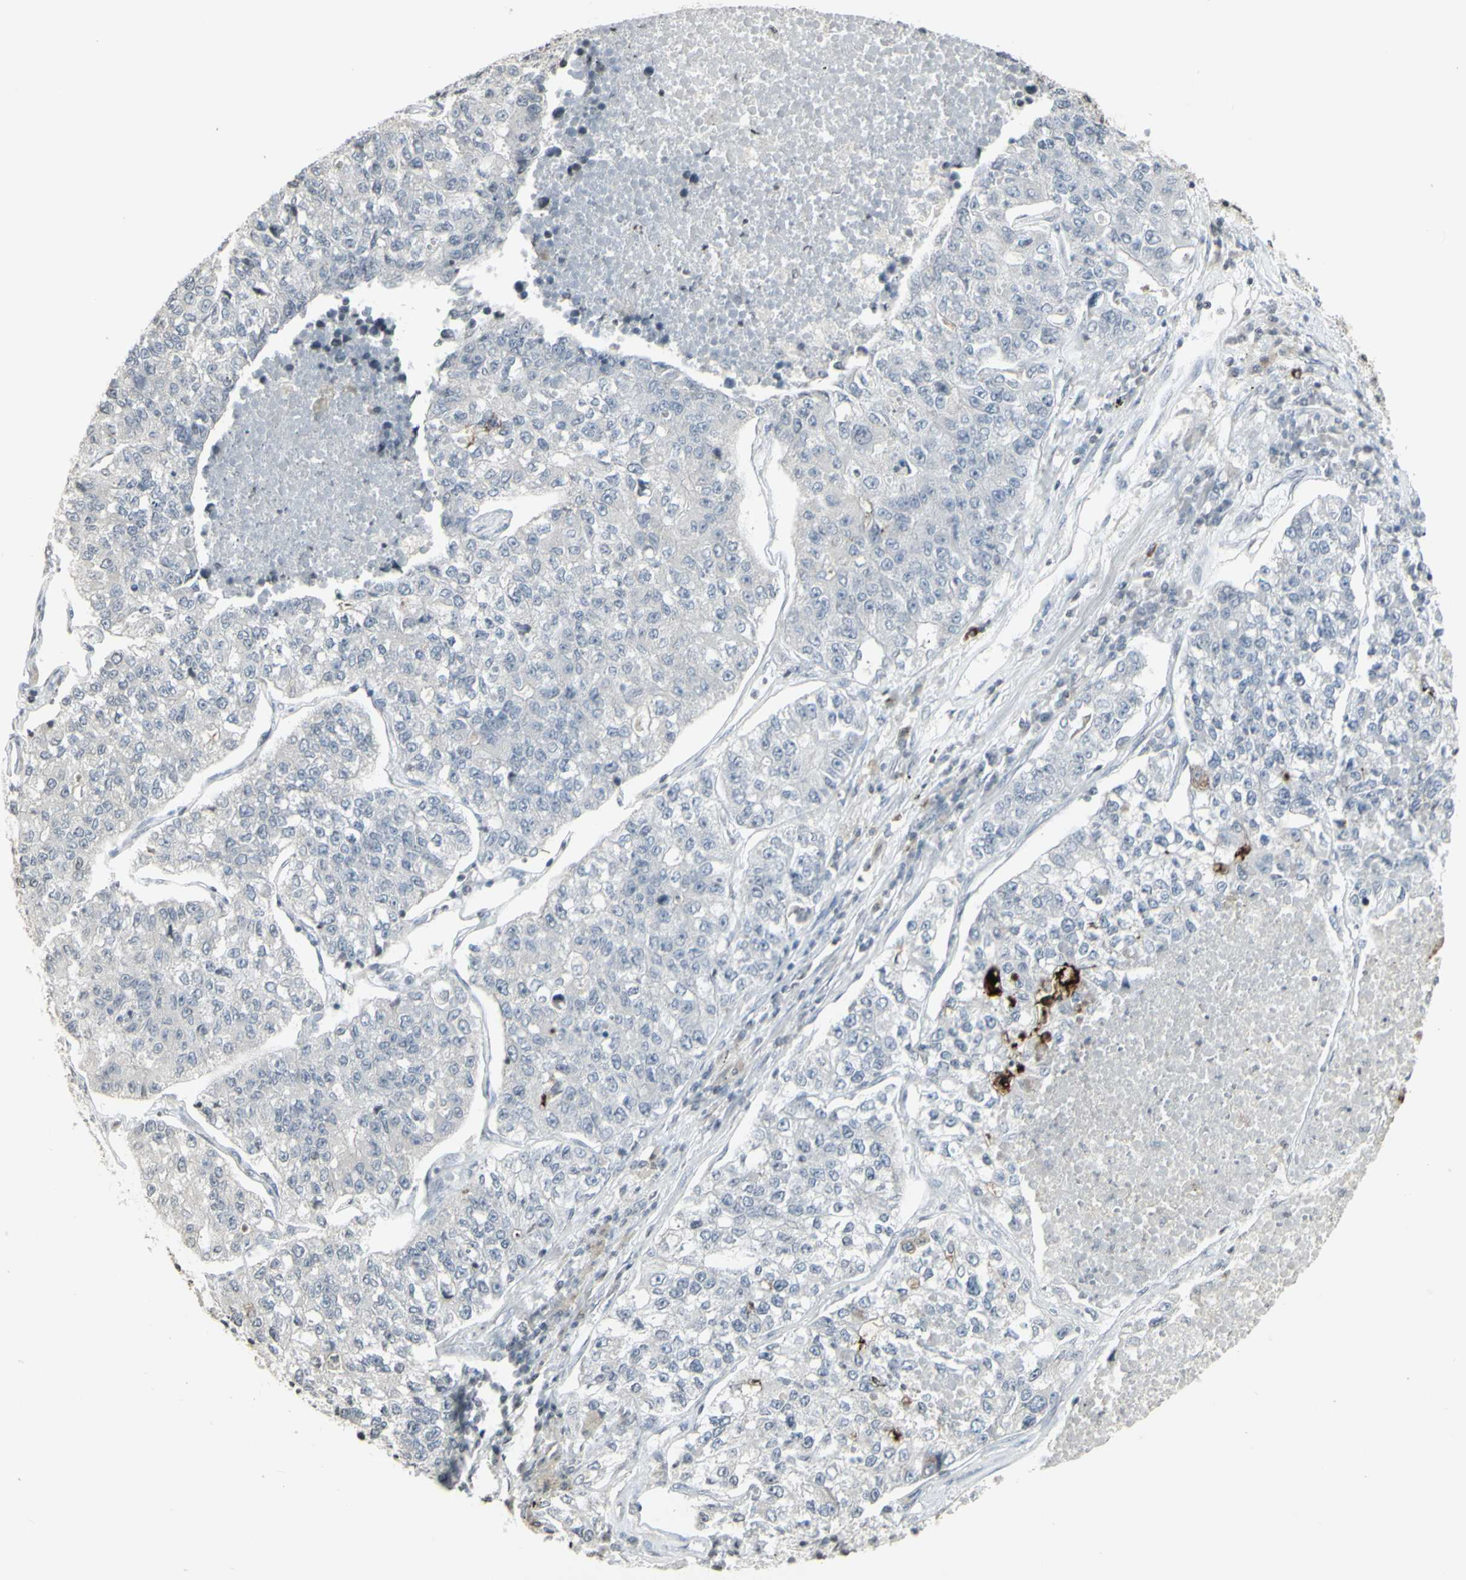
{"staining": {"intensity": "negative", "quantity": "none", "location": "none"}, "tissue": "lung cancer", "cell_type": "Tumor cells", "image_type": "cancer", "snomed": [{"axis": "morphology", "description": "Adenocarcinoma, NOS"}, {"axis": "topography", "description": "Lung"}], "caption": "High power microscopy photomicrograph of an IHC photomicrograph of adenocarcinoma (lung), revealing no significant positivity in tumor cells.", "gene": "MUC5AC", "patient": {"sex": "male", "age": 49}}